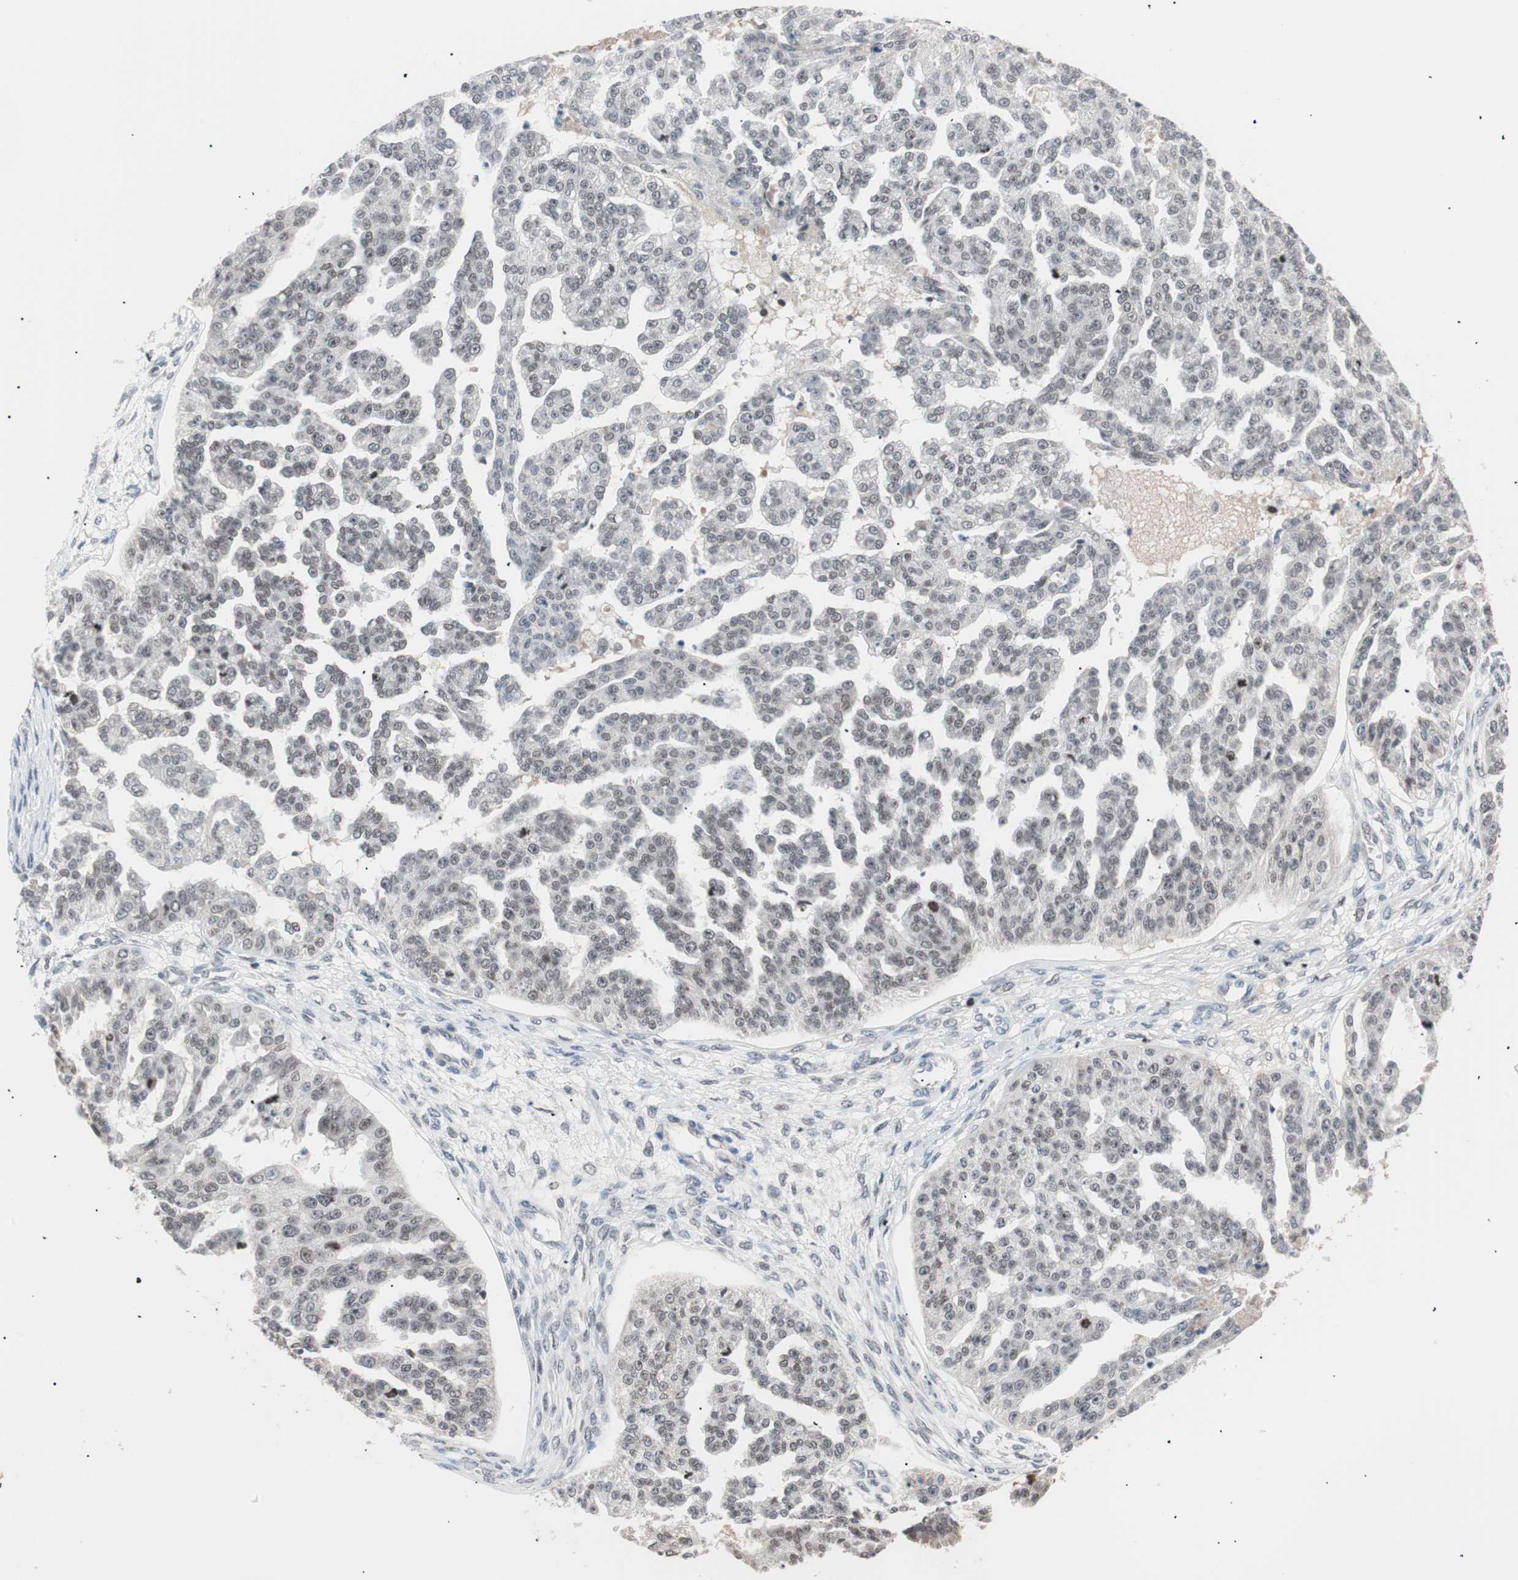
{"staining": {"intensity": "negative", "quantity": "none", "location": "none"}, "tissue": "ovarian cancer", "cell_type": "Tumor cells", "image_type": "cancer", "snomed": [{"axis": "morphology", "description": "Cystadenocarcinoma, serous, NOS"}, {"axis": "topography", "description": "Ovary"}], "caption": "Immunohistochemical staining of human ovarian cancer displays no significant positivity in tumor cells.", "gene": "LIG3", "patient": {"sex": "female", "age": 58}}